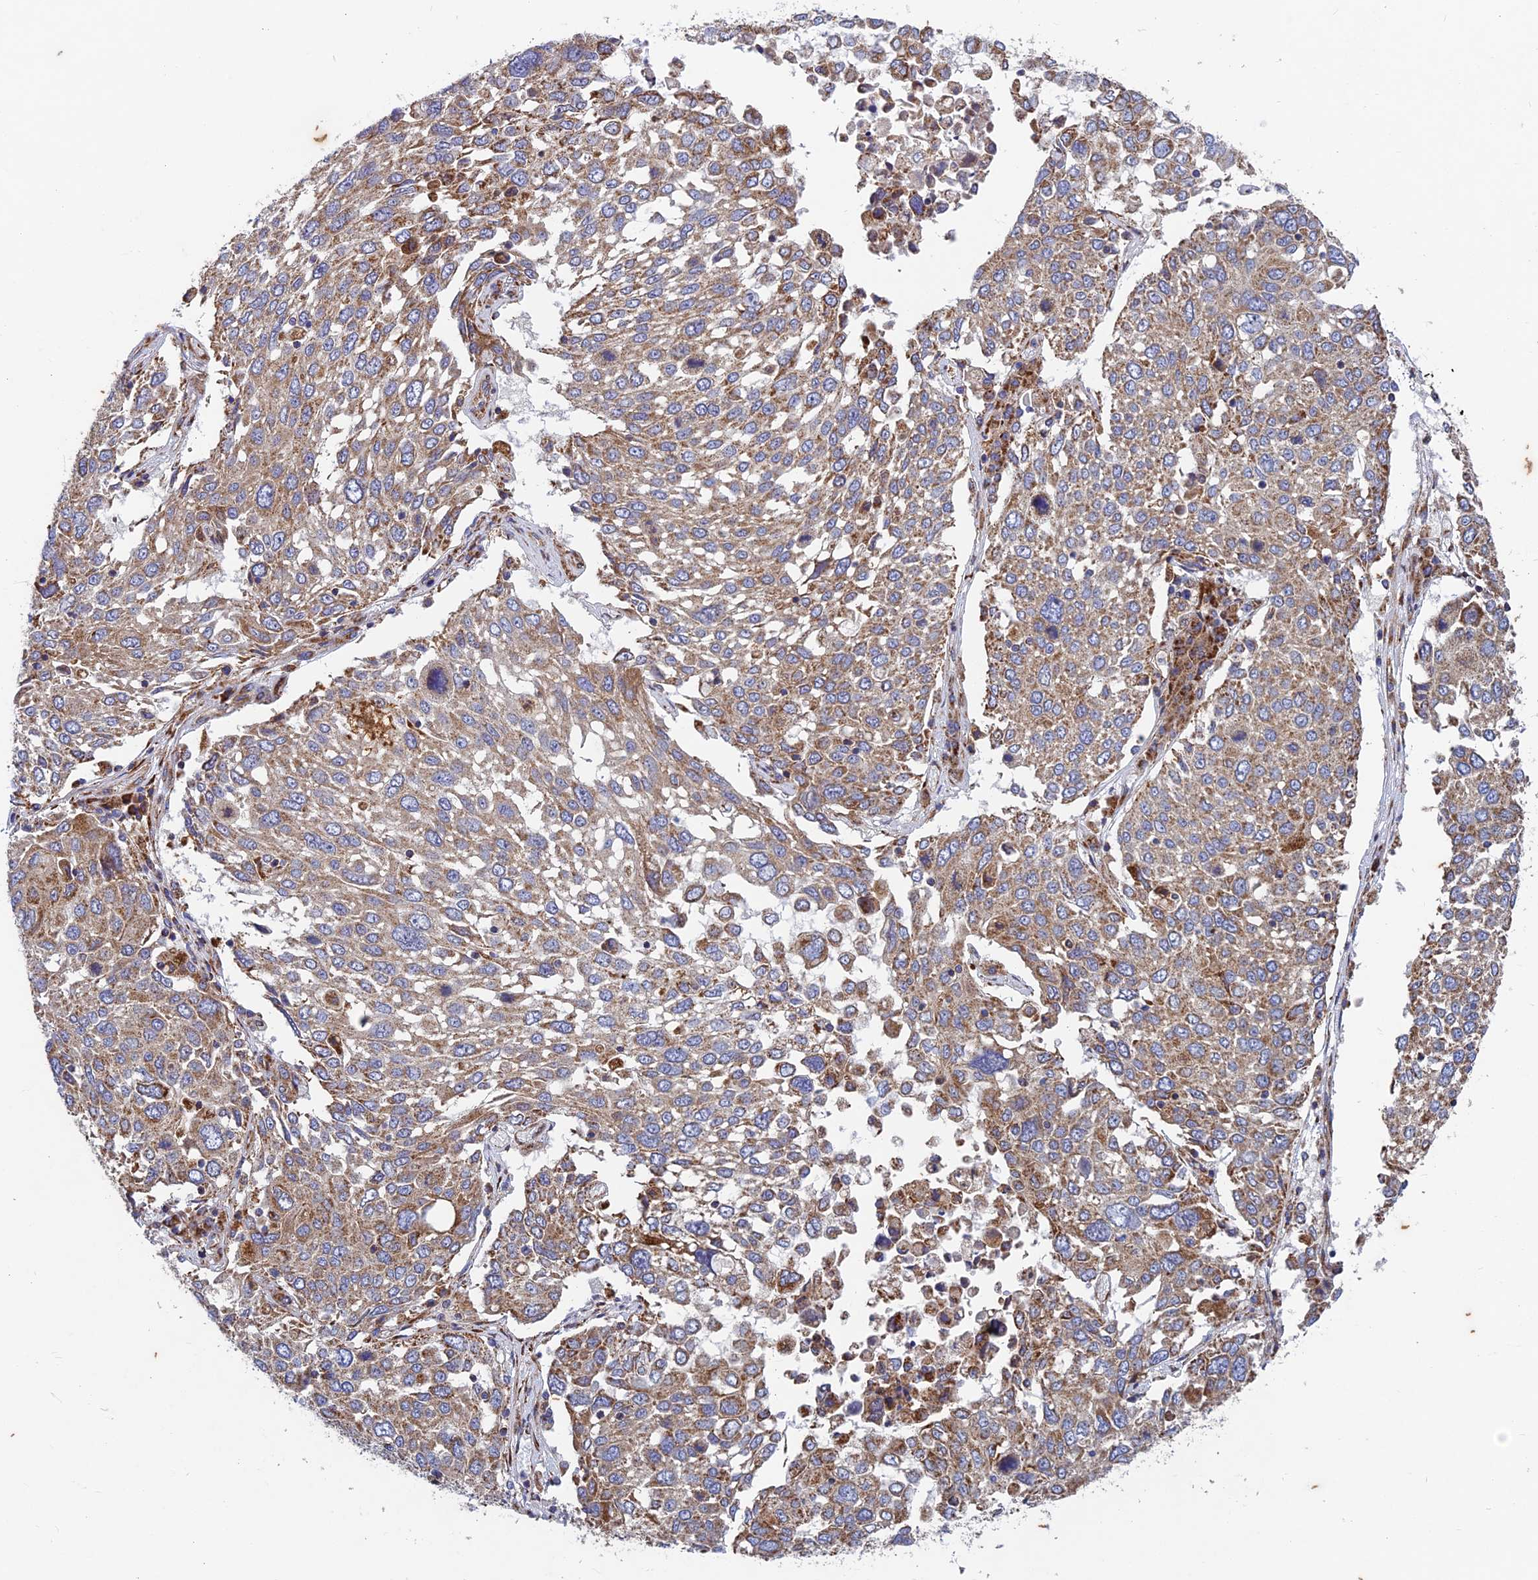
{"staining": {"intensity": "moderate", "quantity": ">75%", "location": "cytoplasmic/membranous"}, "tissue": "lung cancer", "cell_type": "Tumor cells", "image_type": "cancer", "snomed": [{"axis": "morphology", "description": "Squamous cell carcinoma, NOS"}, {"axis": "topography", "description": "Lung"}], "caption": "A brown stain shows moderate cytoplasmic/membranous expression of a protein in squamous cell carcinoma (lung) tumor cells. The protein is shown in brown color, while the nuclei are stained blue.", "gene": "AP4S1", "patient": {"sex": "male", "age": 65}}